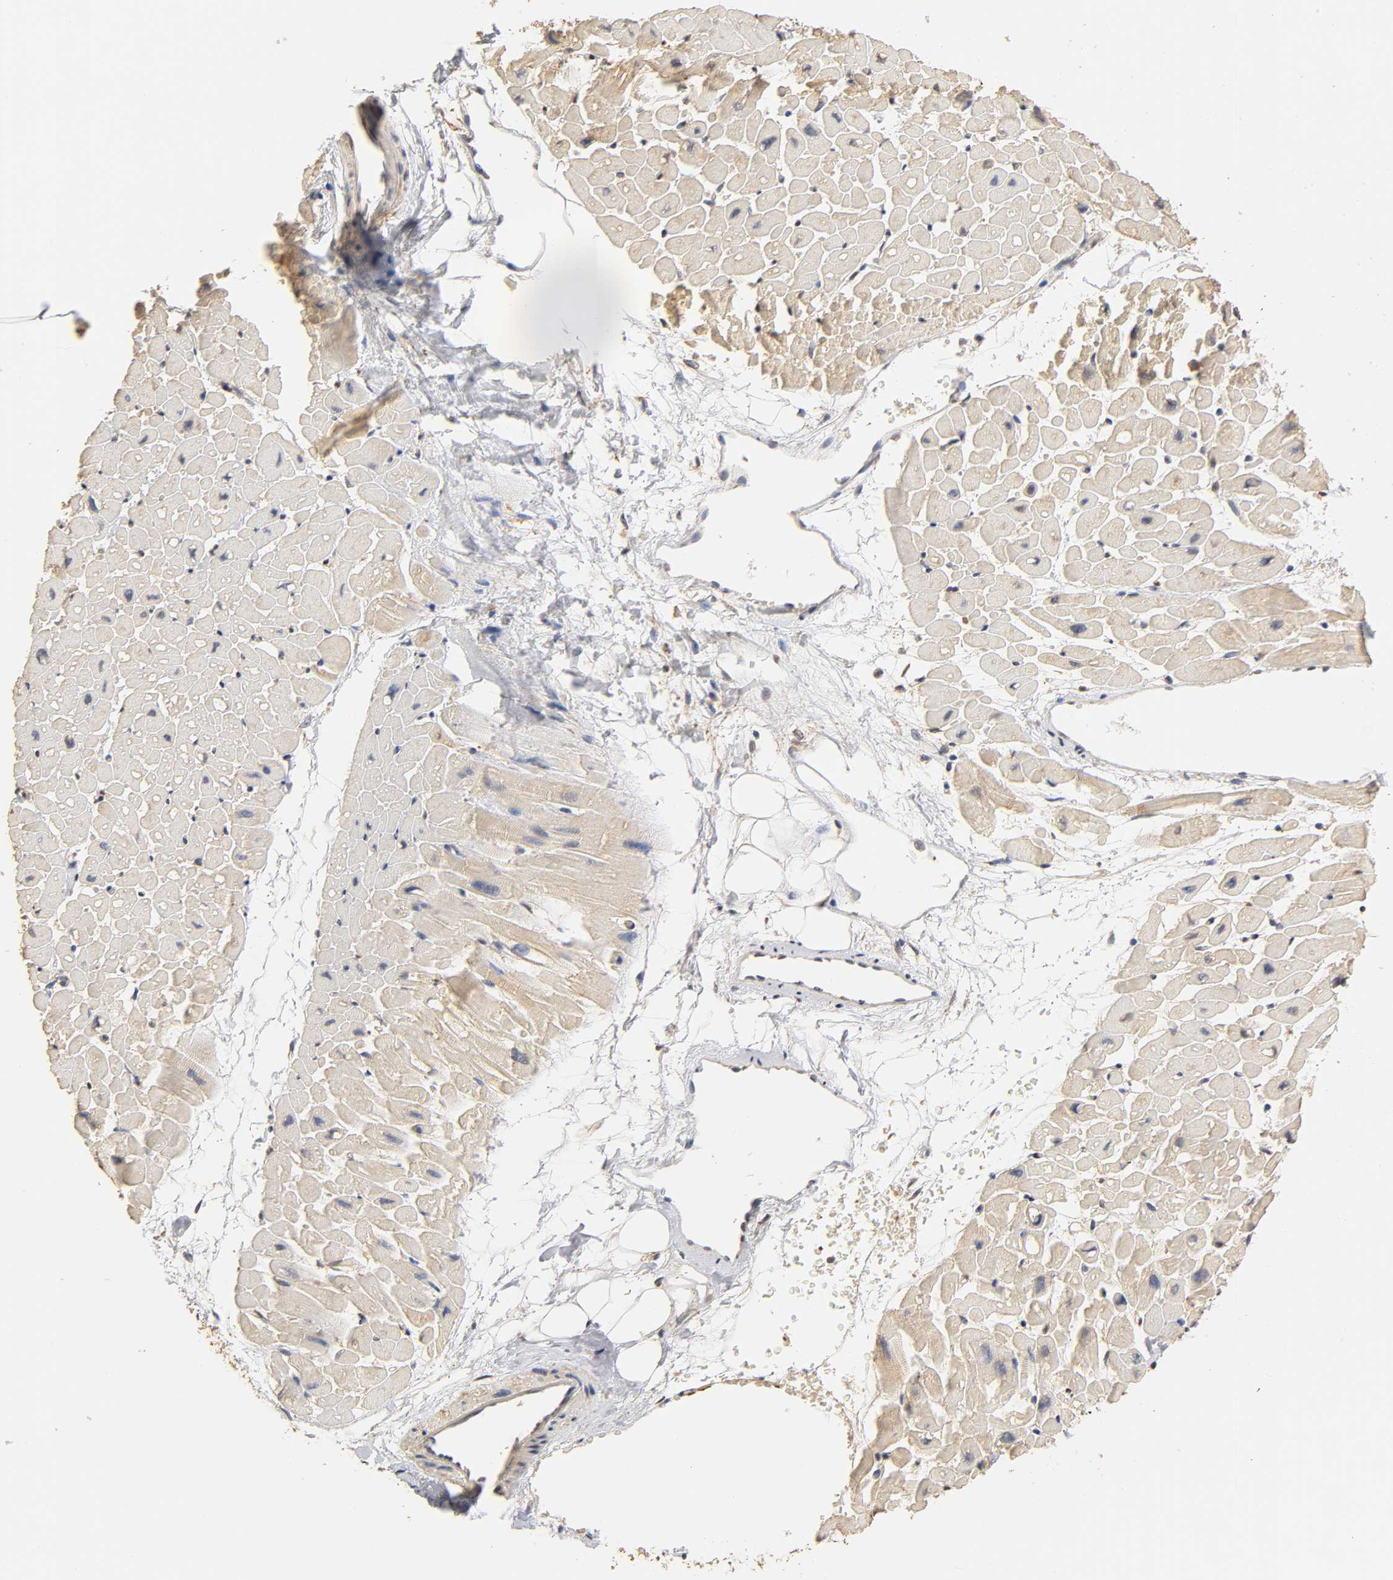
{"staining": {"intensity": "moderate", "quantity": ">75%", "location": "cytoplasmic/membranous"}, "tissue": "heart muscle", "cell_type": "Cardiomyocytes", "image_type": "normal", "snomed": [{"axis": "morphology", "description": "Normal tissue, NOS"}, {"axis": "topography", "description": "Heart"}], "caption": "Approximately >75% of cardiomyocytes in normal heart muscle display moderate cytoplasmic/membranous protein expression as visualized by brown immunohistochemical staining.", "gene": "PKN1", "patient": {"sex": "male", "age": 45}}